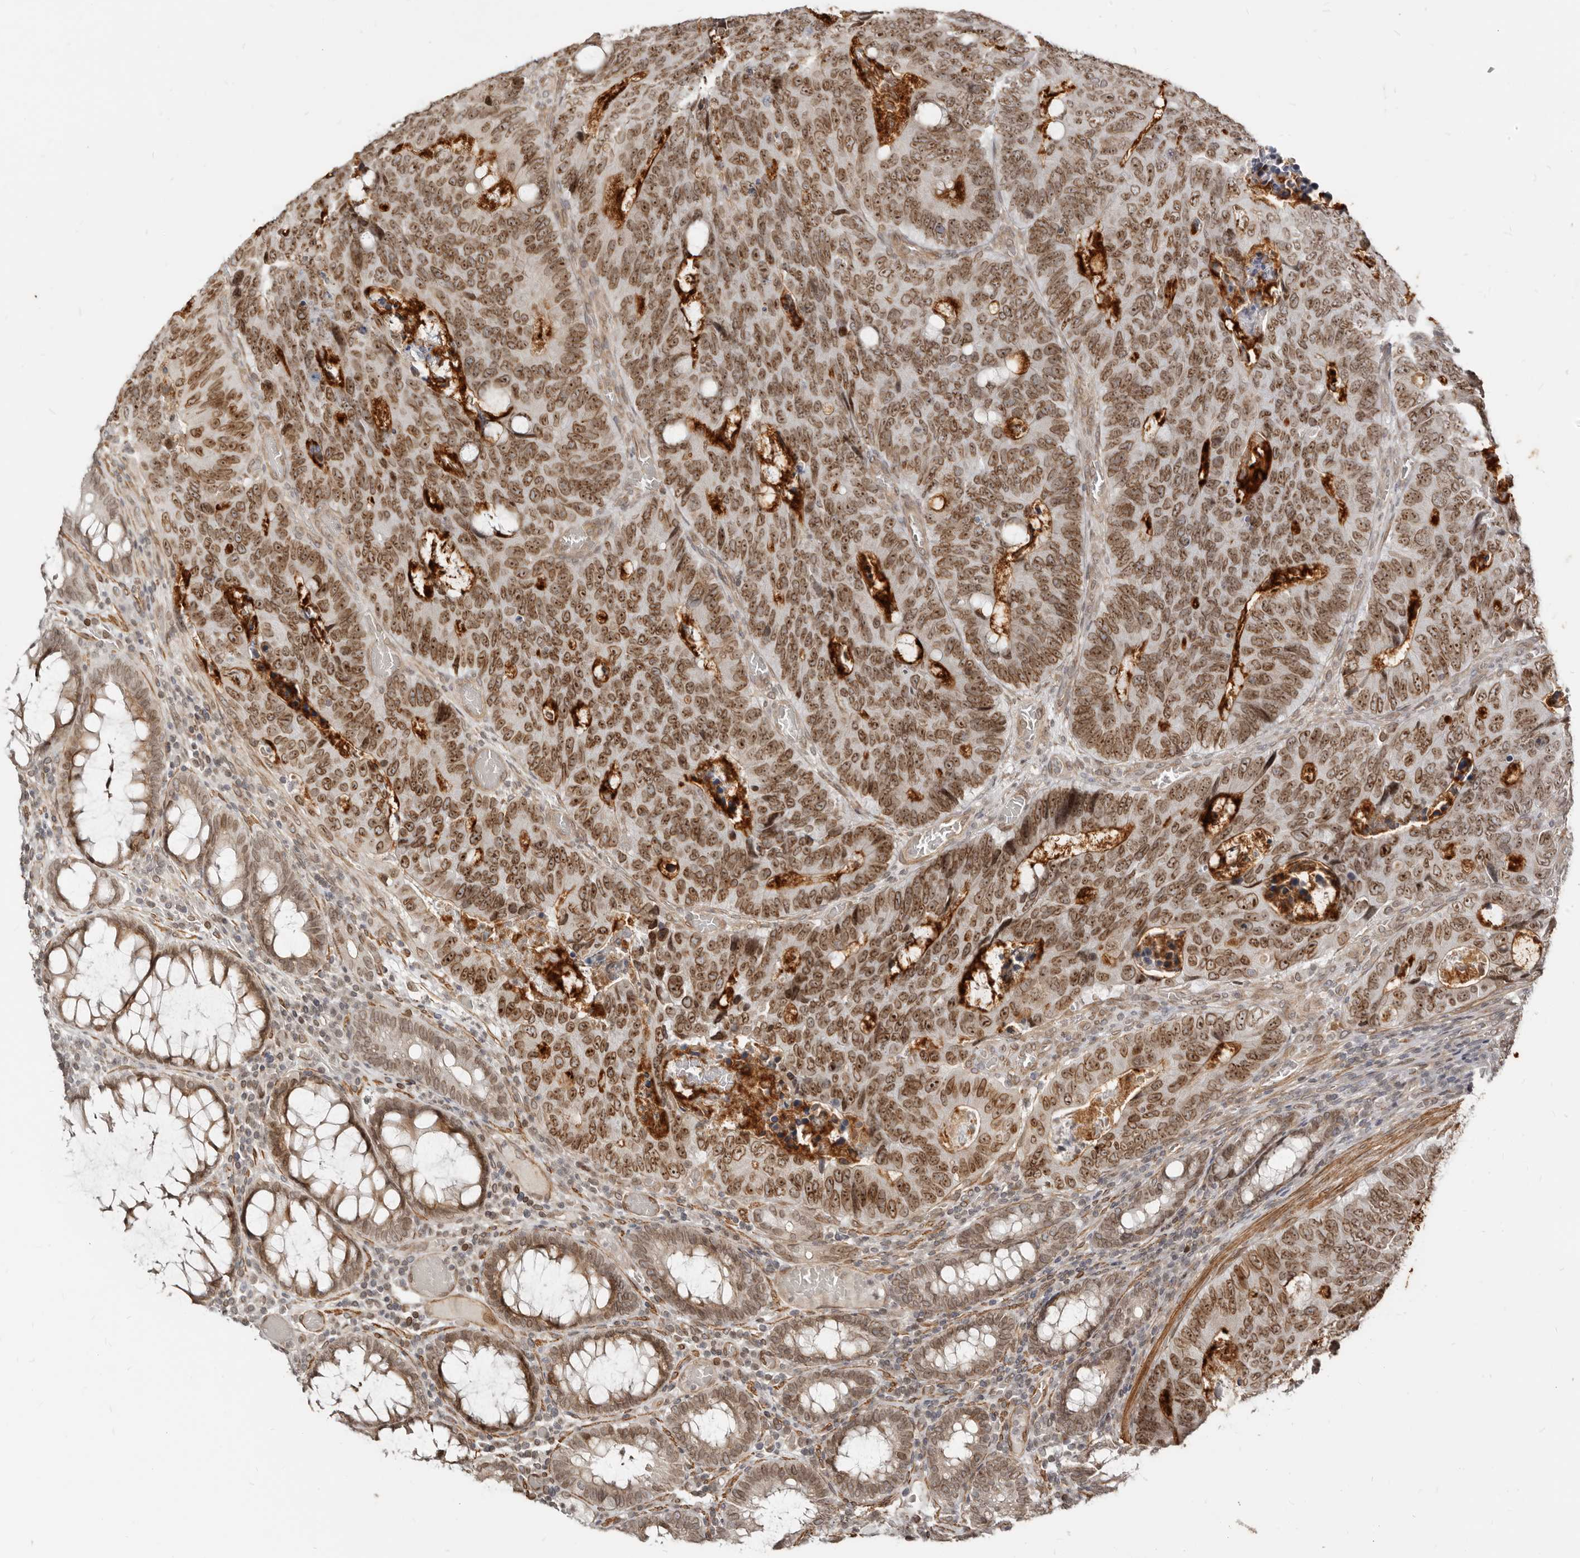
{"staining": {"intensity": "moderate", "quantity": ">75%", "location": "cytoplasmic/membranous,nuclear"}, "tissue": "colorectal cancer", "cell_type": "Tumor cells", "image_type": "cancer", "snomed": [{"axis": "morphology", "description": "Adenocarcinoma, NOS"}, {"axis": "topography", "description": "Colon"}], "caption": "Immunohistochemistry of human colorectal cancer (adenocarcinoma) shows medium levels of moderate cytoplasmic/membranous and nuclear expression in about >75% of tumor cells.", "gene": "NUP153", "patient": {"sex": "male", "age": 87}}